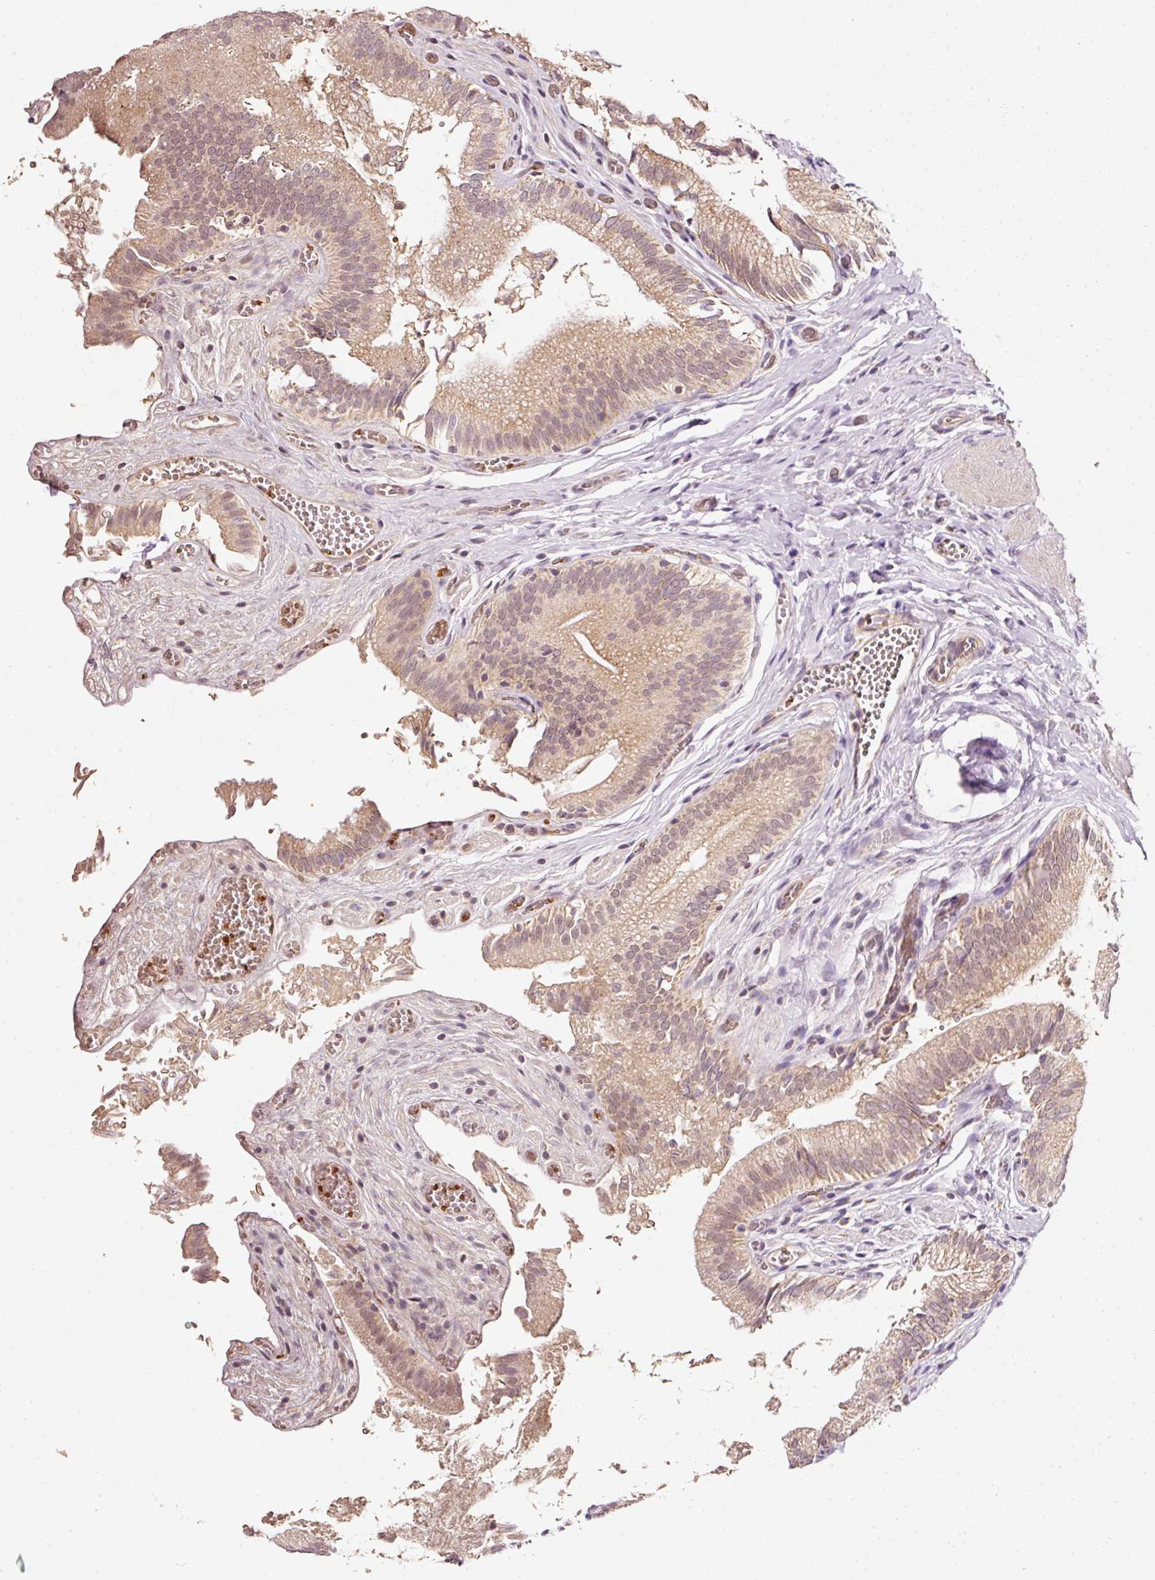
{"staining": {"intensity": "moderate", "quantity": ">75%", "location": "cytoplasmic/membranous,nuclear"}, "tissue": "gallbladder", "cell_type": "Glandular cells", "image_type": "normal", "snomed": [{"axis": "morphology", "description": "Normal tissue, NOS"}, {"axis": "topography", "description": "Gallbladder"}, {"axis": "topography", "description": "Peripheral nerve tissue"}], "caption": "Gallbladder stained for a protein (brown) exhibits moderate cytoplasmic/membranous,nuclear positive expression in approximately >75% of glandular cells.", "gene": "ZNF460", "patient": {"sex": "male", "age": 17}}